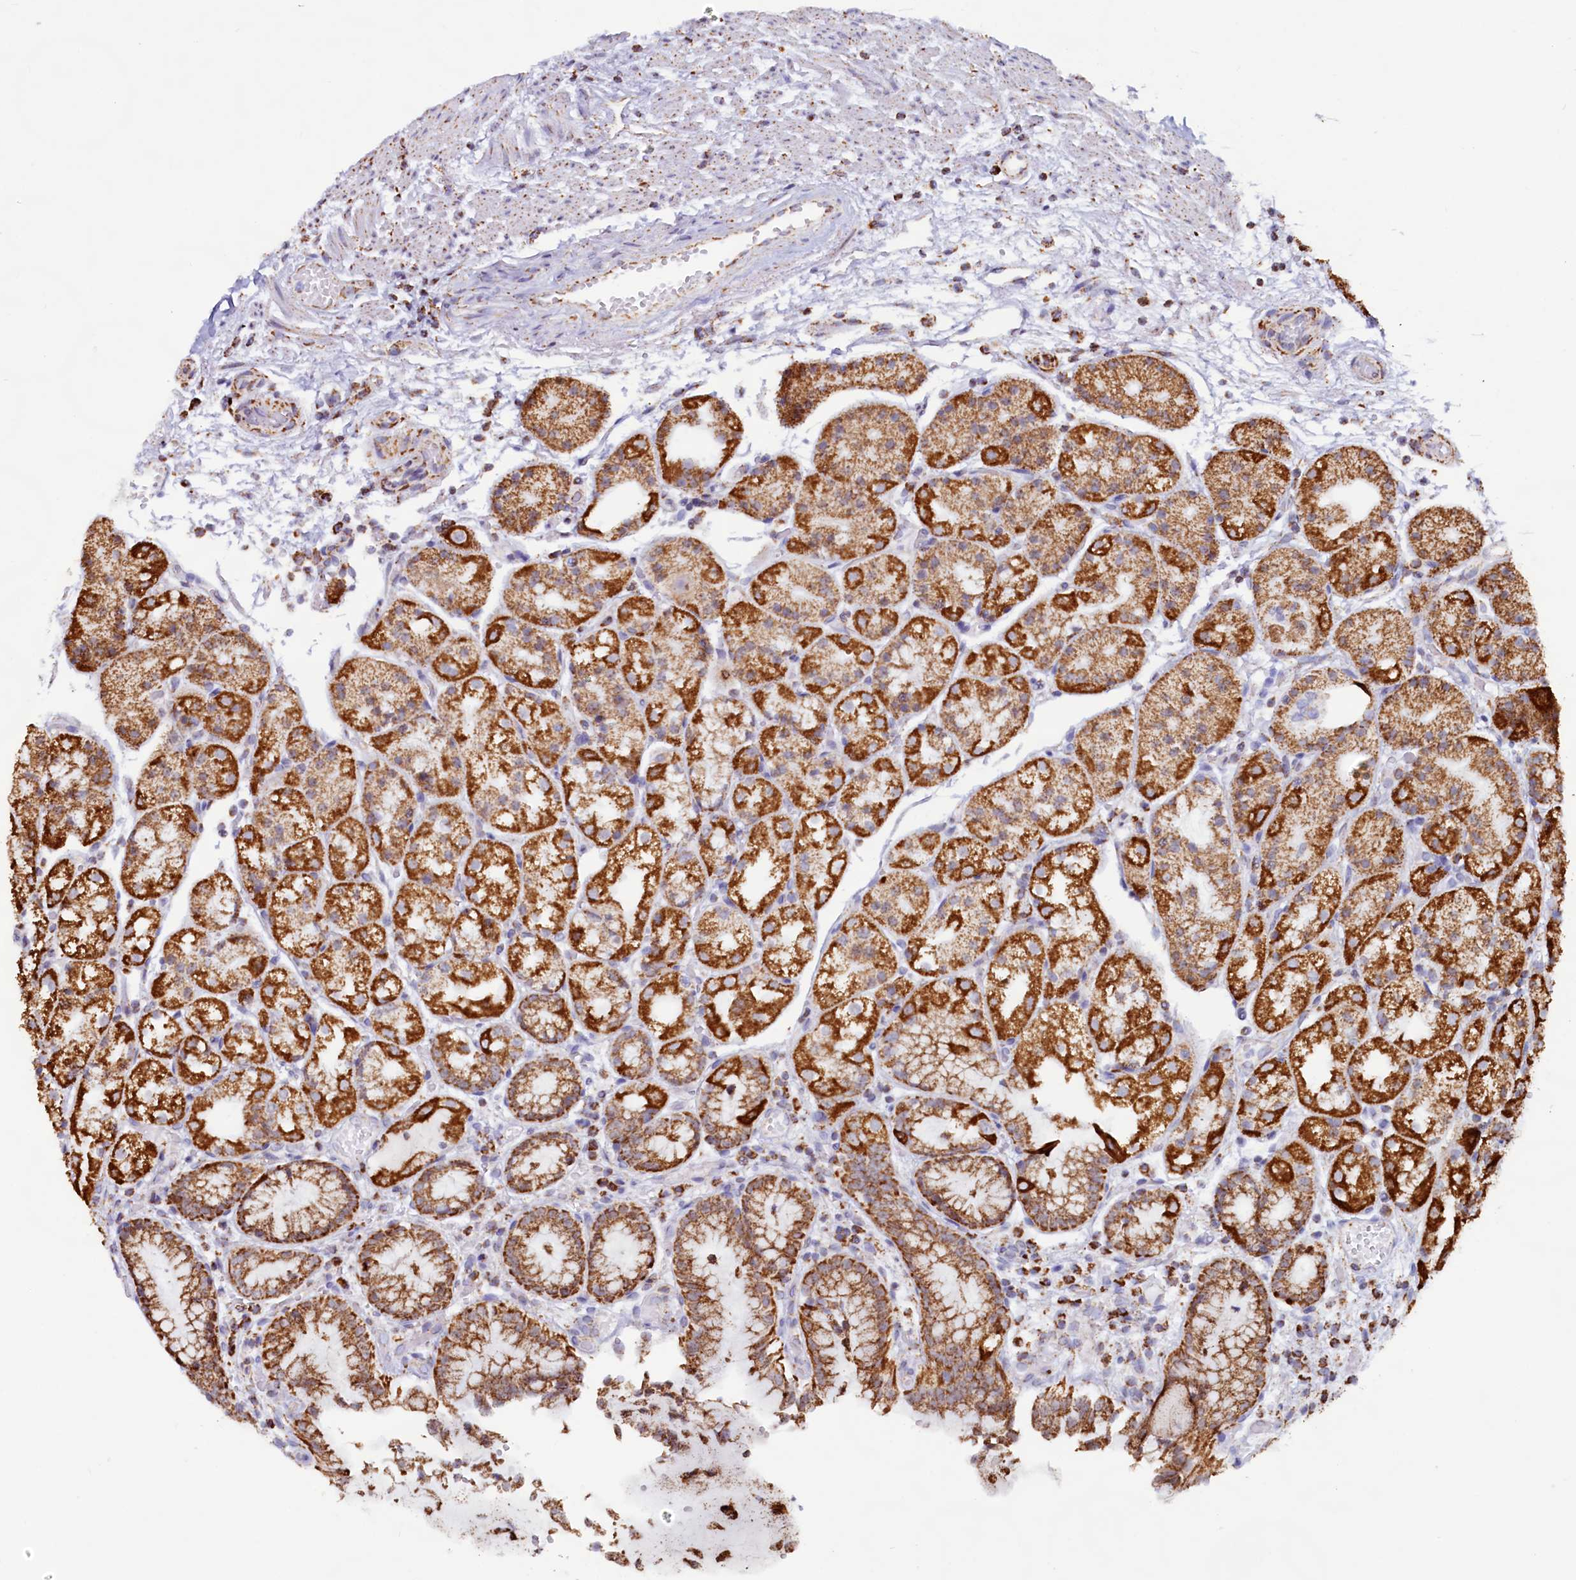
{"staining": {"intensity": "strong", "quantity": ">75%", "location": "cytoplasmic/membranous"}, "tissue": "stomach", "cell_type": "Glandular cells", "image_type": "normal", "snomed": [{"axis": "morphology", "description": "Normal tissue, NOS"}, {"axis": "topography", "description": "Stomach, upper"}], "caption": "Approximately >75% of glandular cells in benign stomach display strong cytoplasmic/membranous protein positivity as visualized by brown immunohistochemical staining.", "gene": "C1D", "patient": {"sex": "male", "age": 72}}